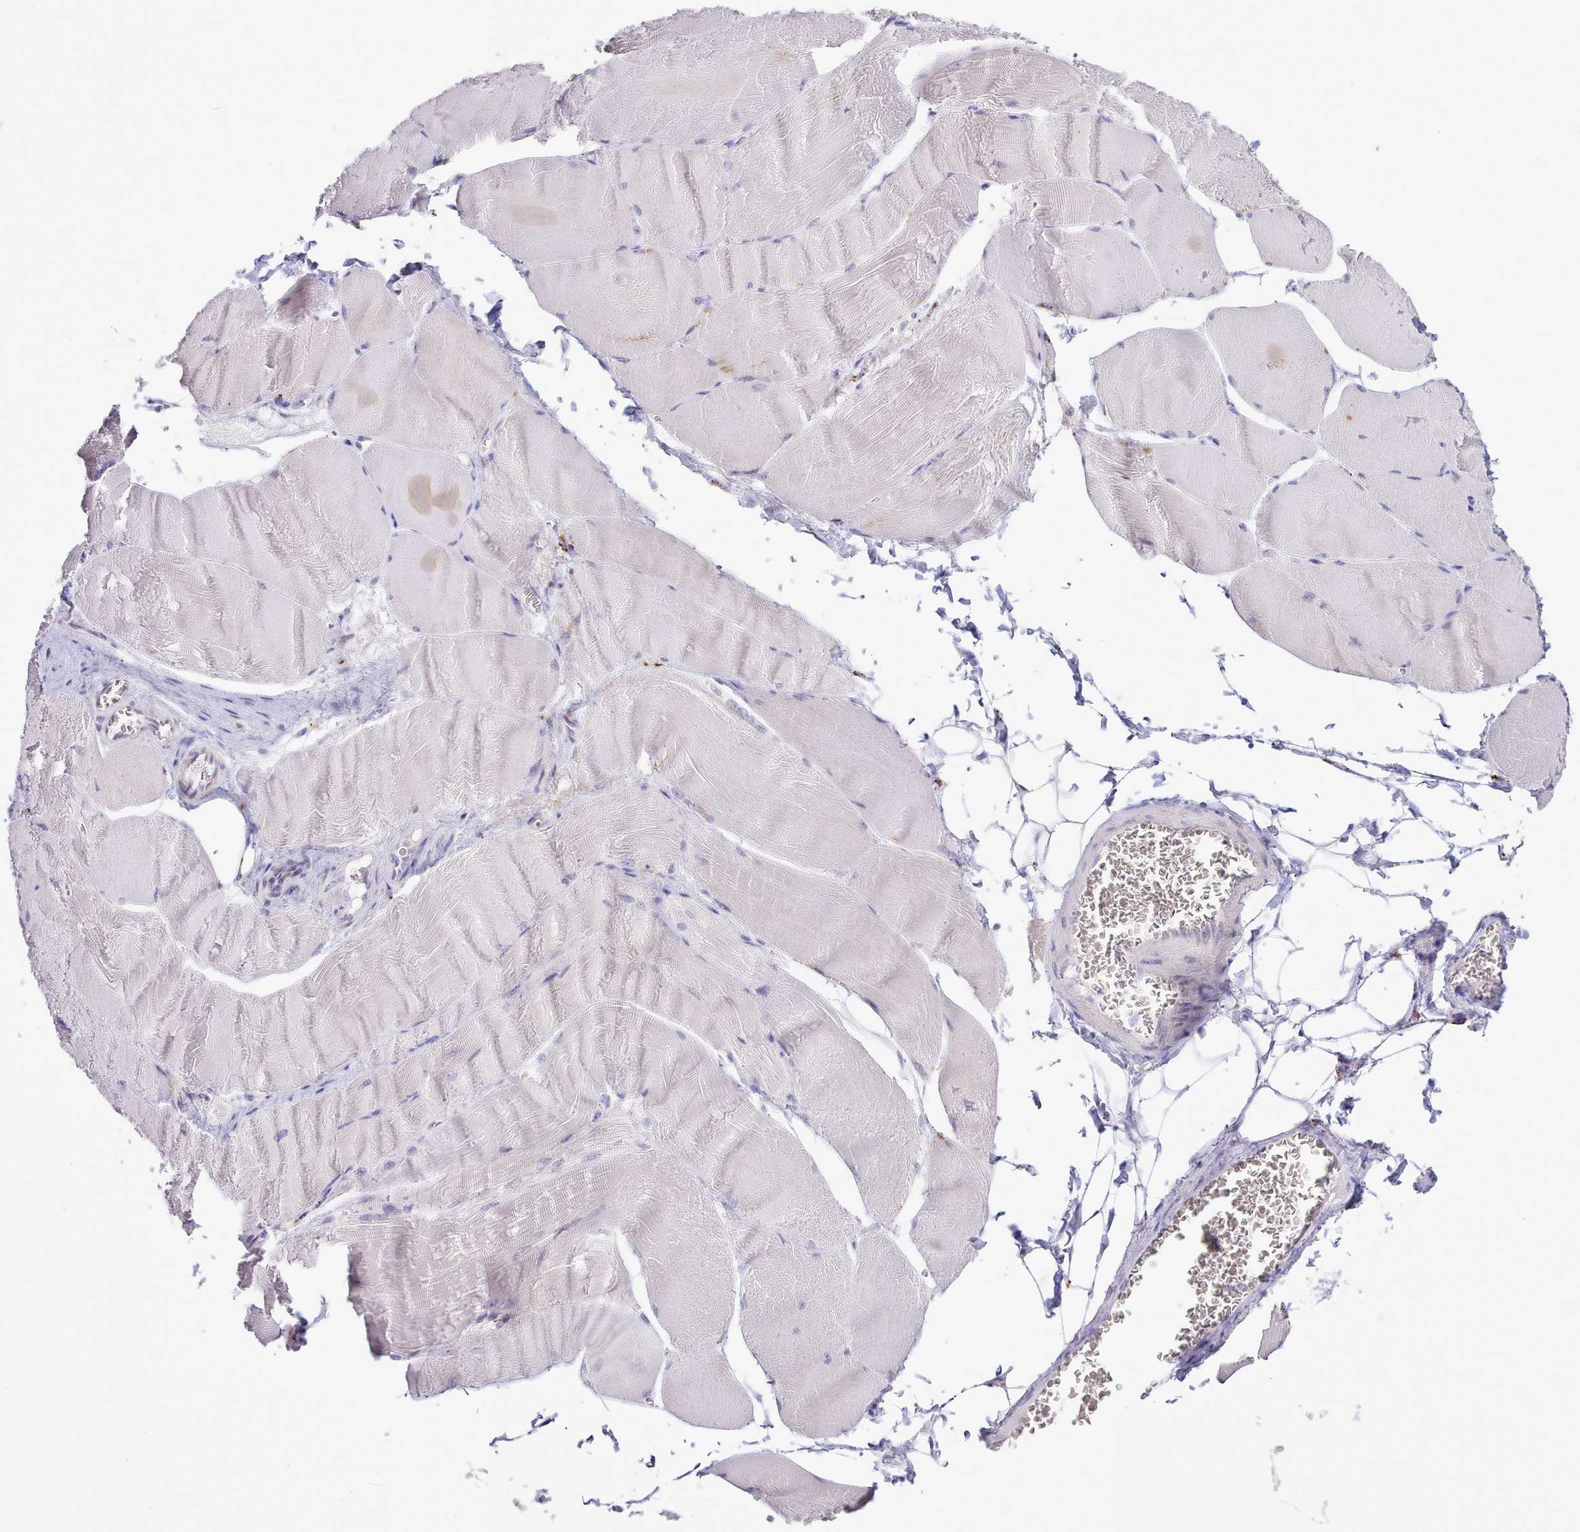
{"staining": {"intensity": "negative", "quantity": "none", "location": "none"}, "tissue": "skeletal muscle", "cell_type": "Myocytes", "image_type": "normal", "snomed": [{"axis": "morphology", "description": "Normal tissue, NOS"}, {"axis": "morphology", "description": "Basal cell carcinoma"}, {"axis": "topography", "description": "Skeletal muscle"}], "caption": "This is a photomicrograph of immunohistochemistry (IHC) staining of benign skeletal muscle, which shows no staining in myocytes. The staining was performed using DAB to visualize the protein expression in brown, while the nuclei were stained in blue with hematoxylin (Magnification: 20x).", "gene": "SRD5A1", "patient": {"sex": "female", "age": 64}}